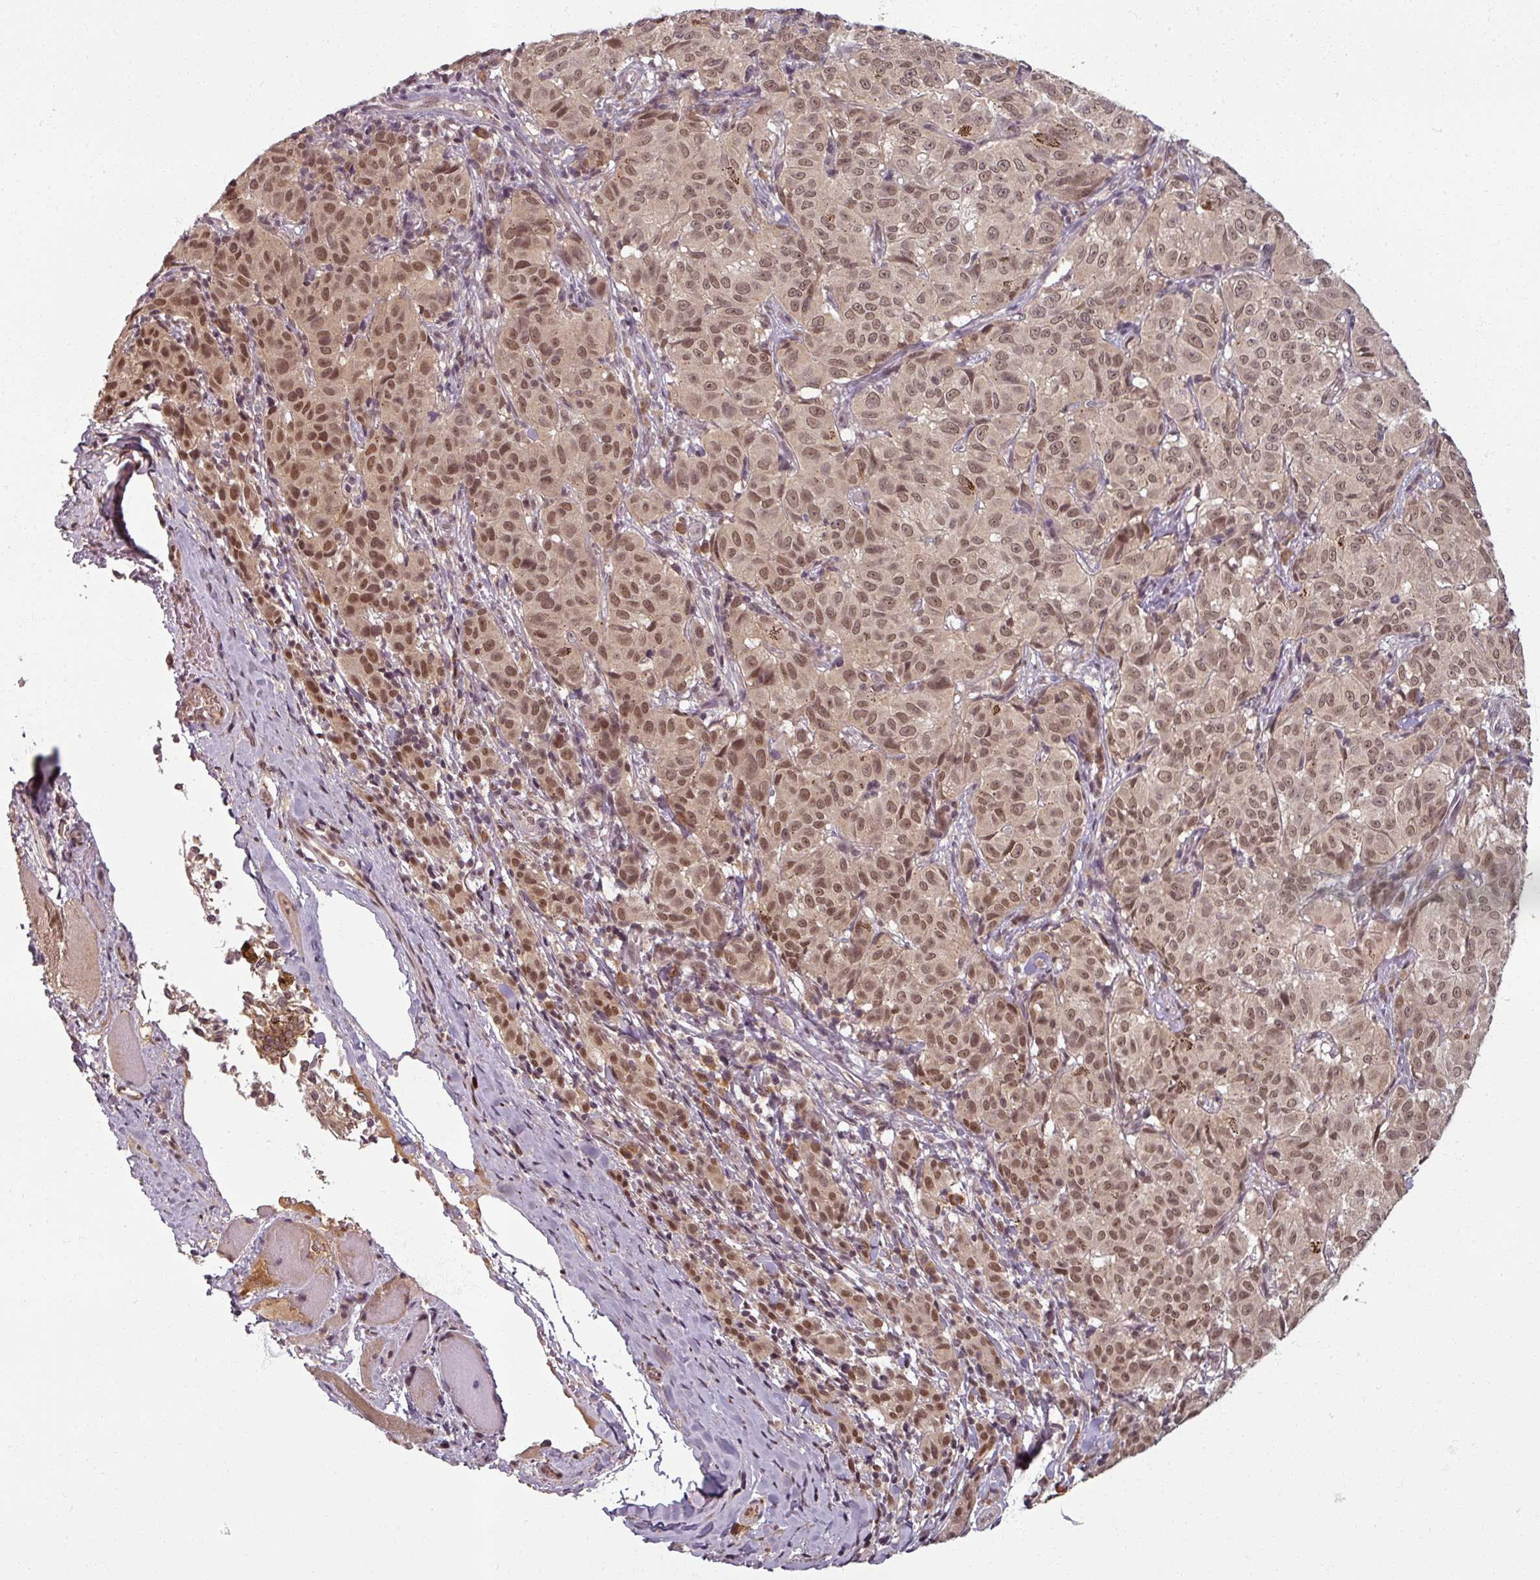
{"staining": {"intensity": "moderate", "quantity": ">75%", "location": "nuclear"}, "tissue": "melanoma", "cell_type": "Tumor cells", "image_type": "cancer", "snomed": [{"axis": "morphology", "description": "Malignant melanoma, NOS"}, {"axis": "topography", "description": "Skin"}], "caption": "Moderate nuclear expression is appreciated in about >75% of tumor cells in melanoma.", "gene": "POLR2G", "patient": {"sex": "female", "age": 72}}